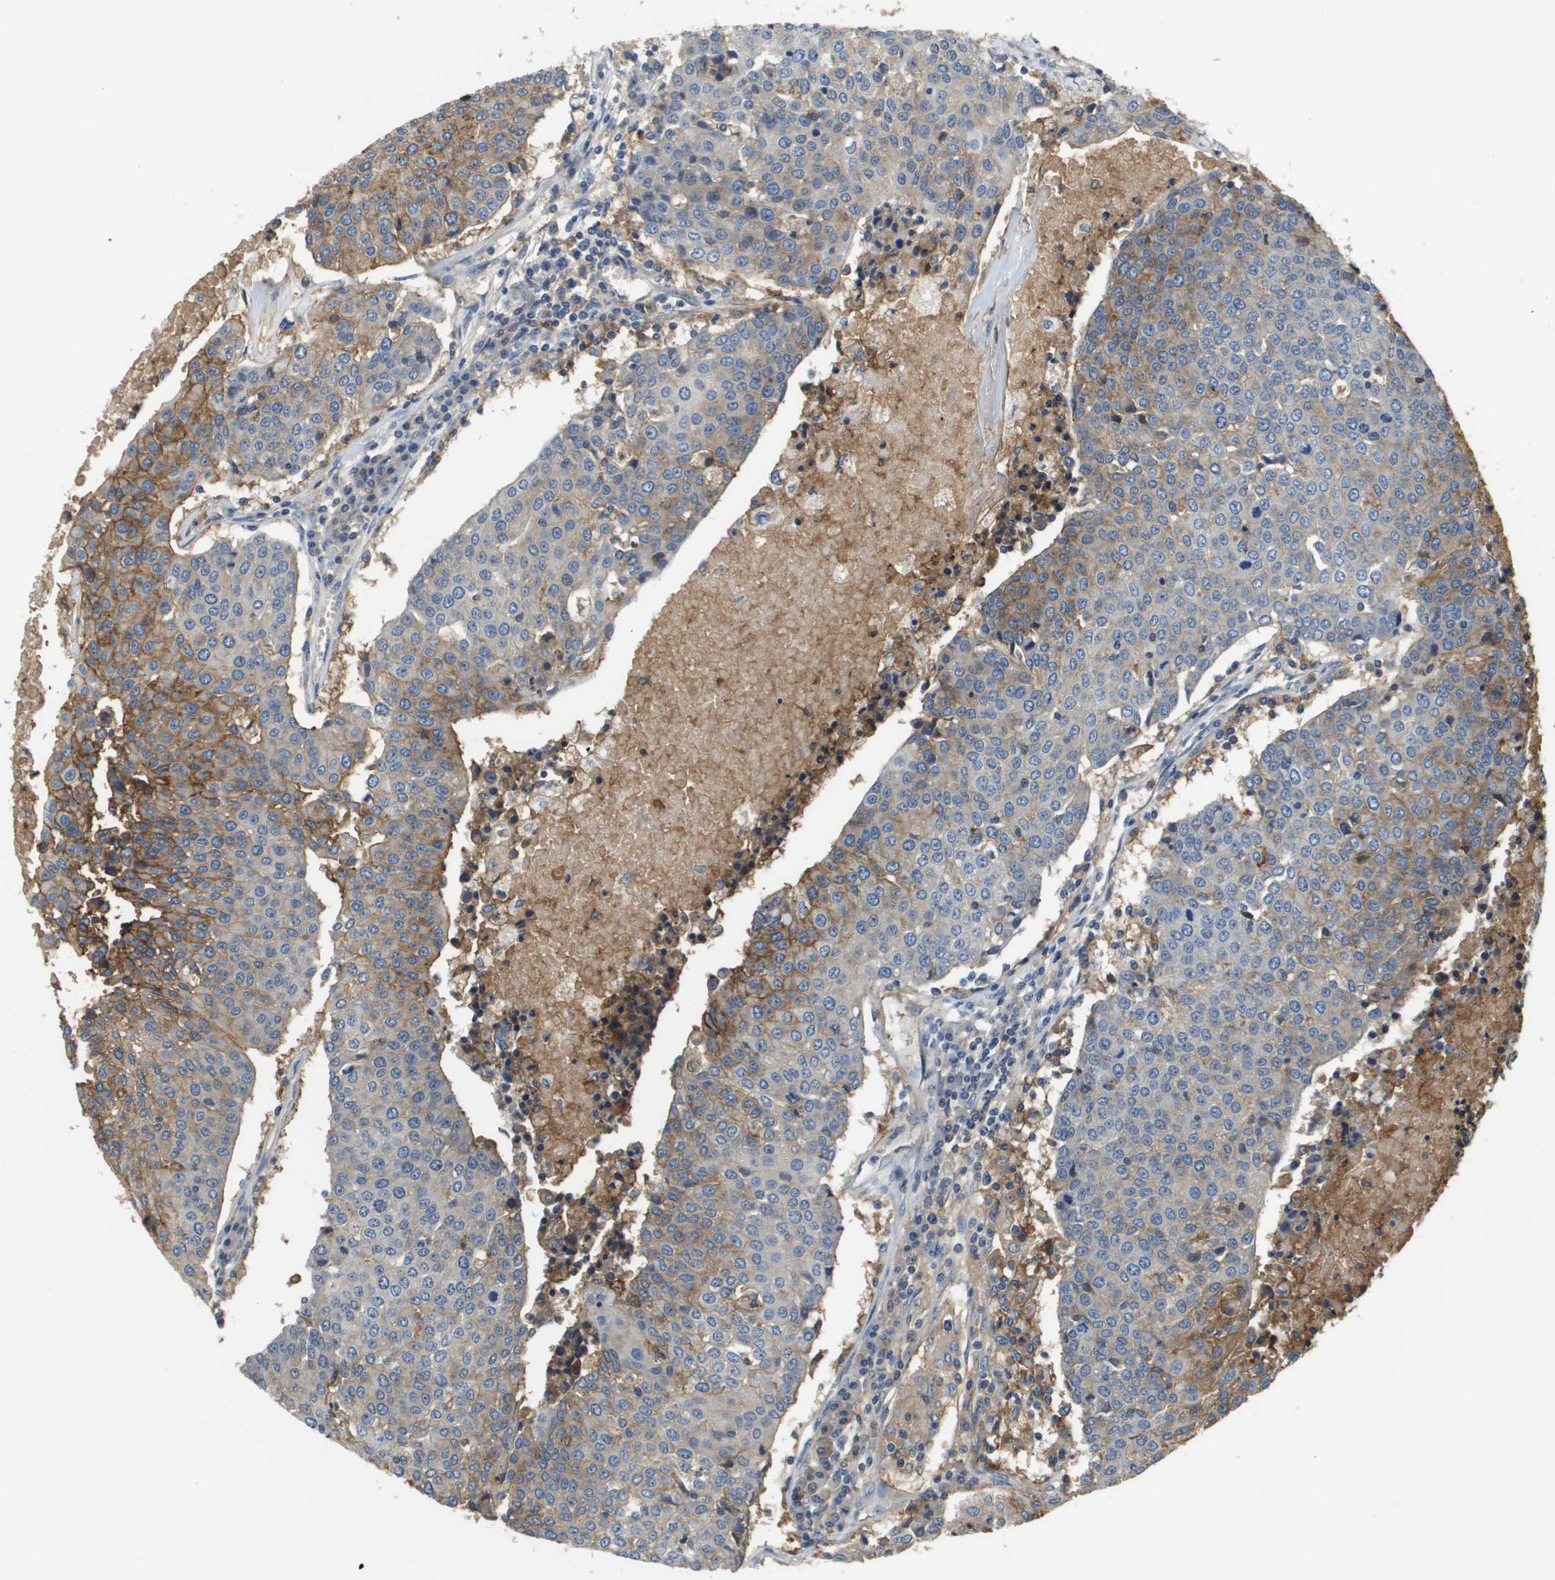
{"staining": {"intensity": "moderate", "quantity": "25%-75%", "location": "cytoplasmic/membranous"}, "tissue": "urothelial cancer", "cell_type": "Tumor cells", "image_type": "cancer", "snomed": [{"axis": "morphology", "description": "Urothelial carcinoma, High grade"}, {"axis": "topography", "description": "Urinary bladder"}], "caption": "IHC of urothelial carcinoma (high-grade) shows medium levels of moderate cytoplasmic/membranous expression in approximately 25%-75% of tumor cells.", "gene": "SLC16A3", "patient": {"sex": "female", "age": 85}}